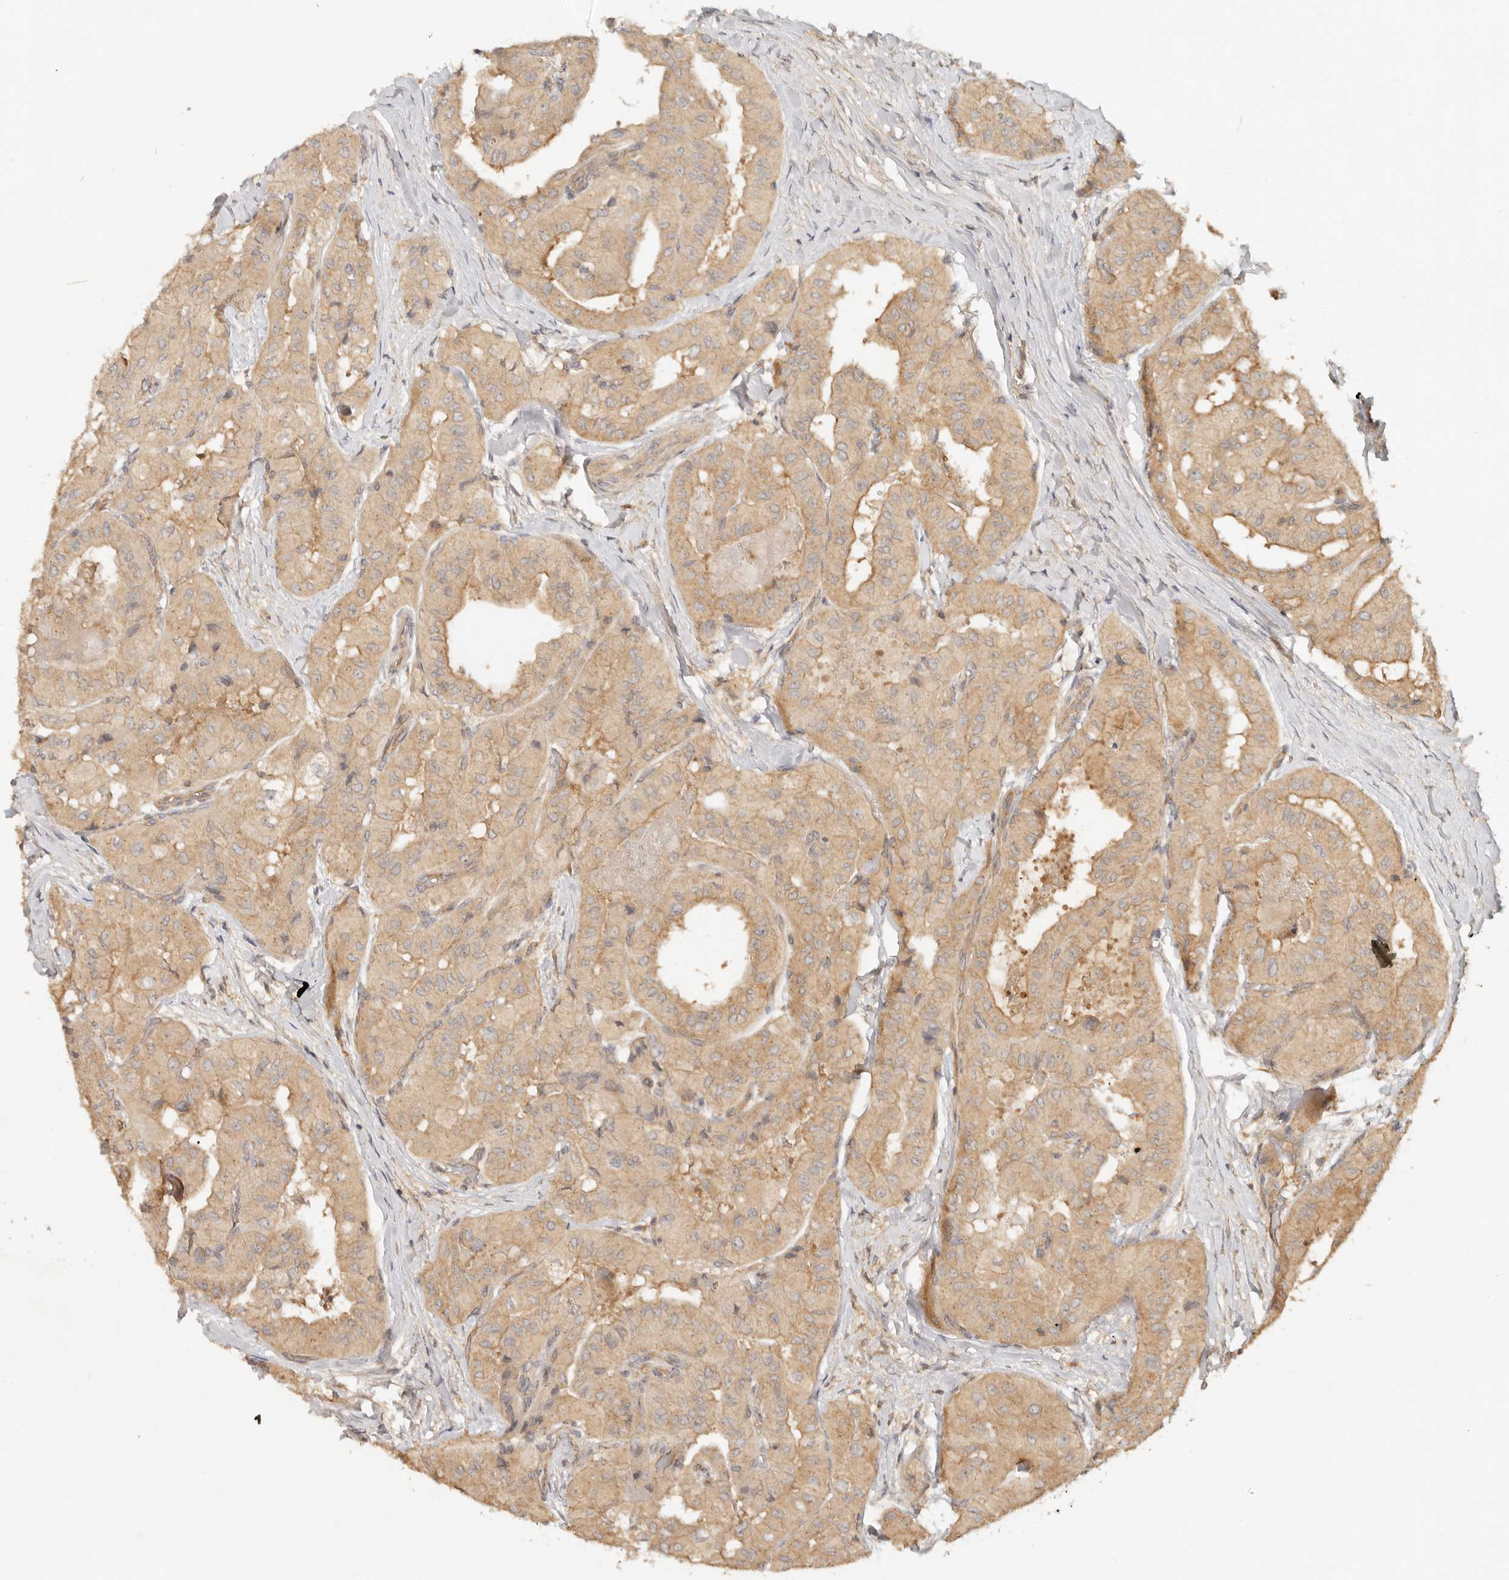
{"staining": {"intensity": "moderate", "quantity": ">75%", "location": "cytoplasmic/membranous"}, "tissue": "thyroid cancer", "cell_type": "Tumor cells", "image_type": "cancer", "snomed": [{"axis": "morphology", "description": "Papillary adenocarcinoma, NOS"}, {"axis": "topography", "description": "Thyroid gland"}], "caption": "The histopathology image reveals a brown stain indicating the presence of a protein in the cytoplasmic/membranous of tumor cells in thyroid papillary adenocarcinoma.", "gene": "HECTD3", "patient": {"sex": "female", "age": 59}}